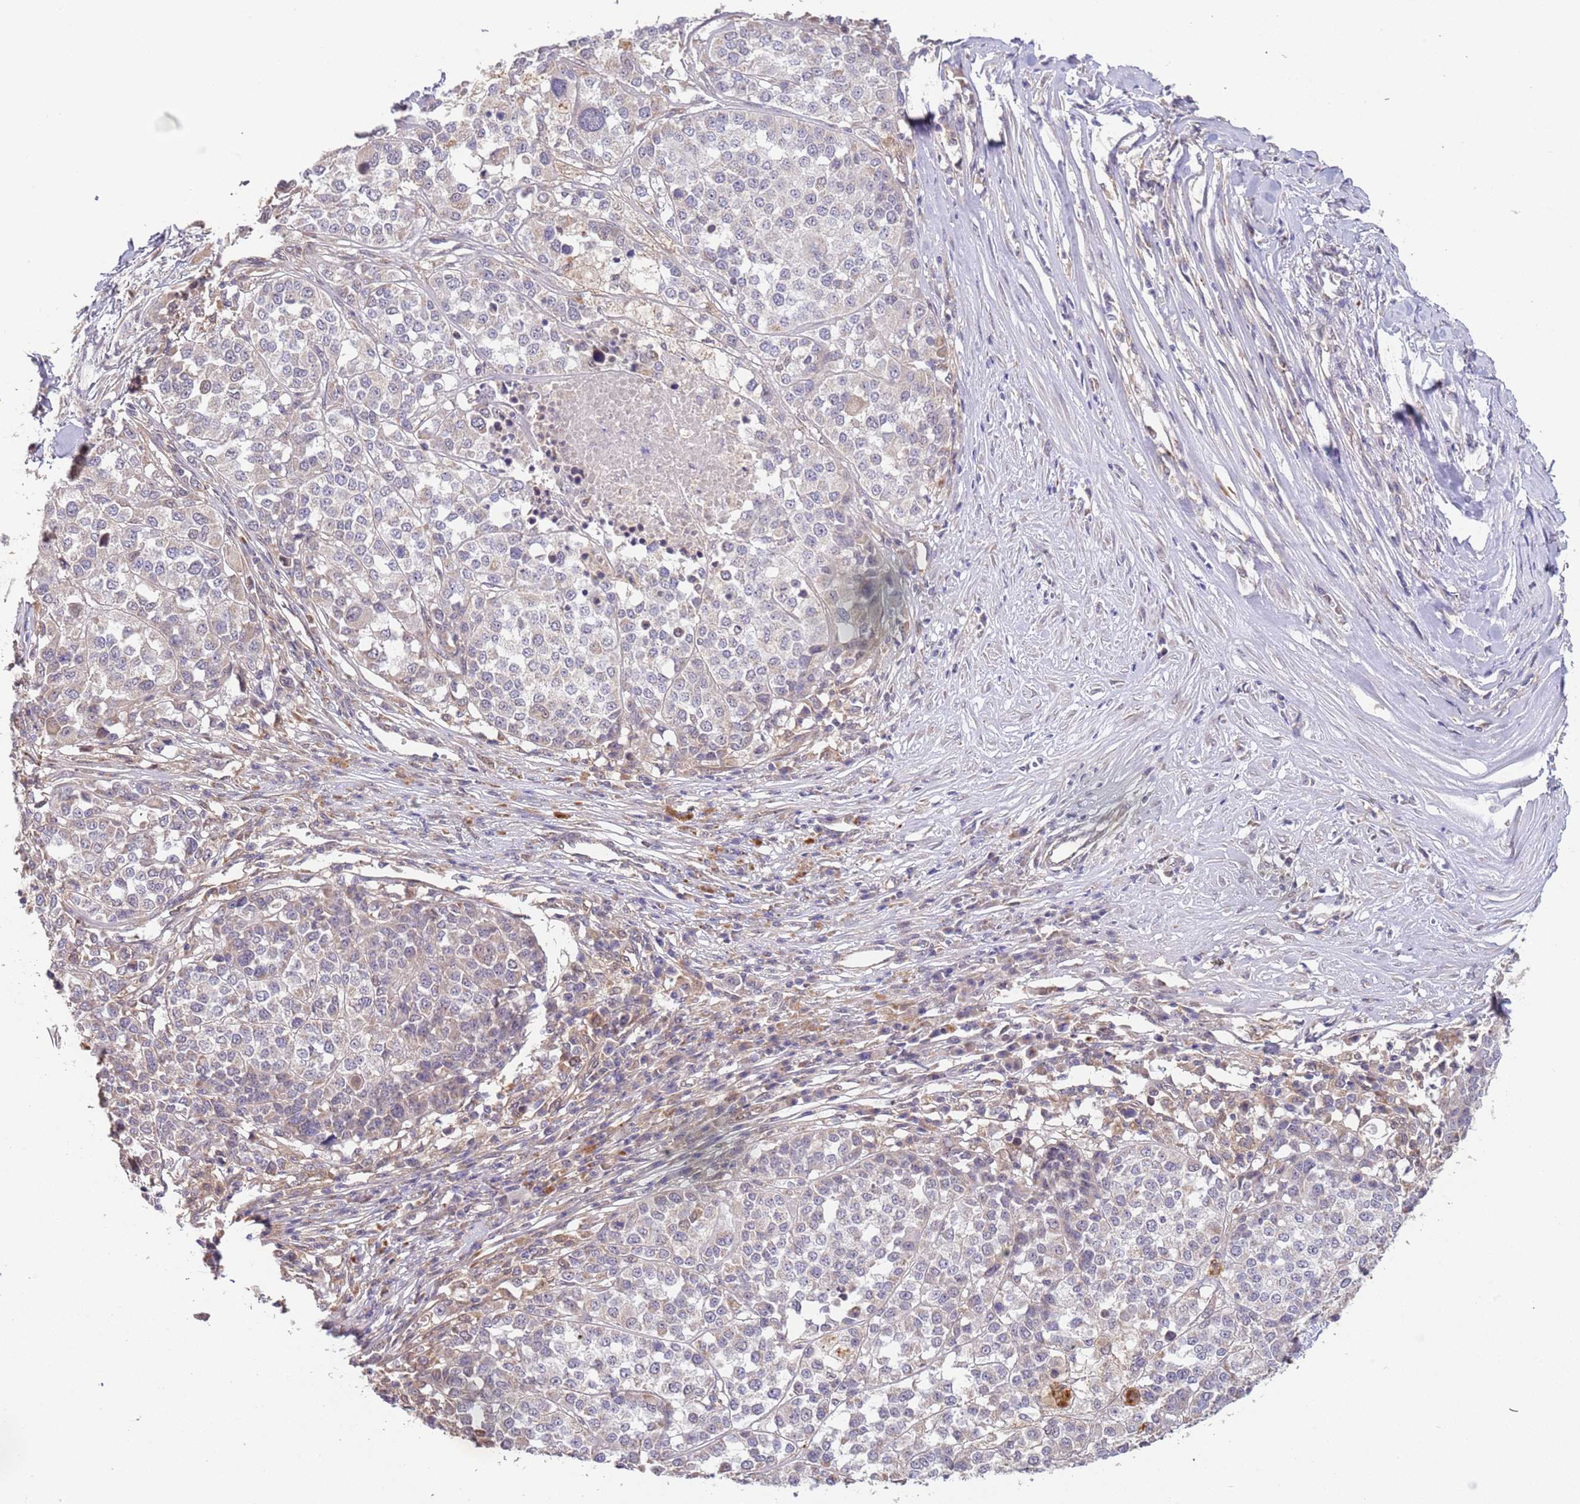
{"staining": {"intensity": "negative", "quantity": "none", "location": "none"}, "tissue": "melanoma", "cell_type": "Tumor cells", "image_type": "cancer", "snomed": [{"axis": "morphology", "description": "Malignant melanoma, Metastatic site"}, {"axis": "topography", "description": "Lymph node"}], "caption": "High magnification brightfield microscopy of malignant melanoma (metastatic site) stained with DAB (3,3'-diaminobenzidine) (brown) and counterstained with hematoxylin (blue): tumor cells show no significant expression.", "gene": "TMEM64", "patient": {"sex": "male", "age": 44}}